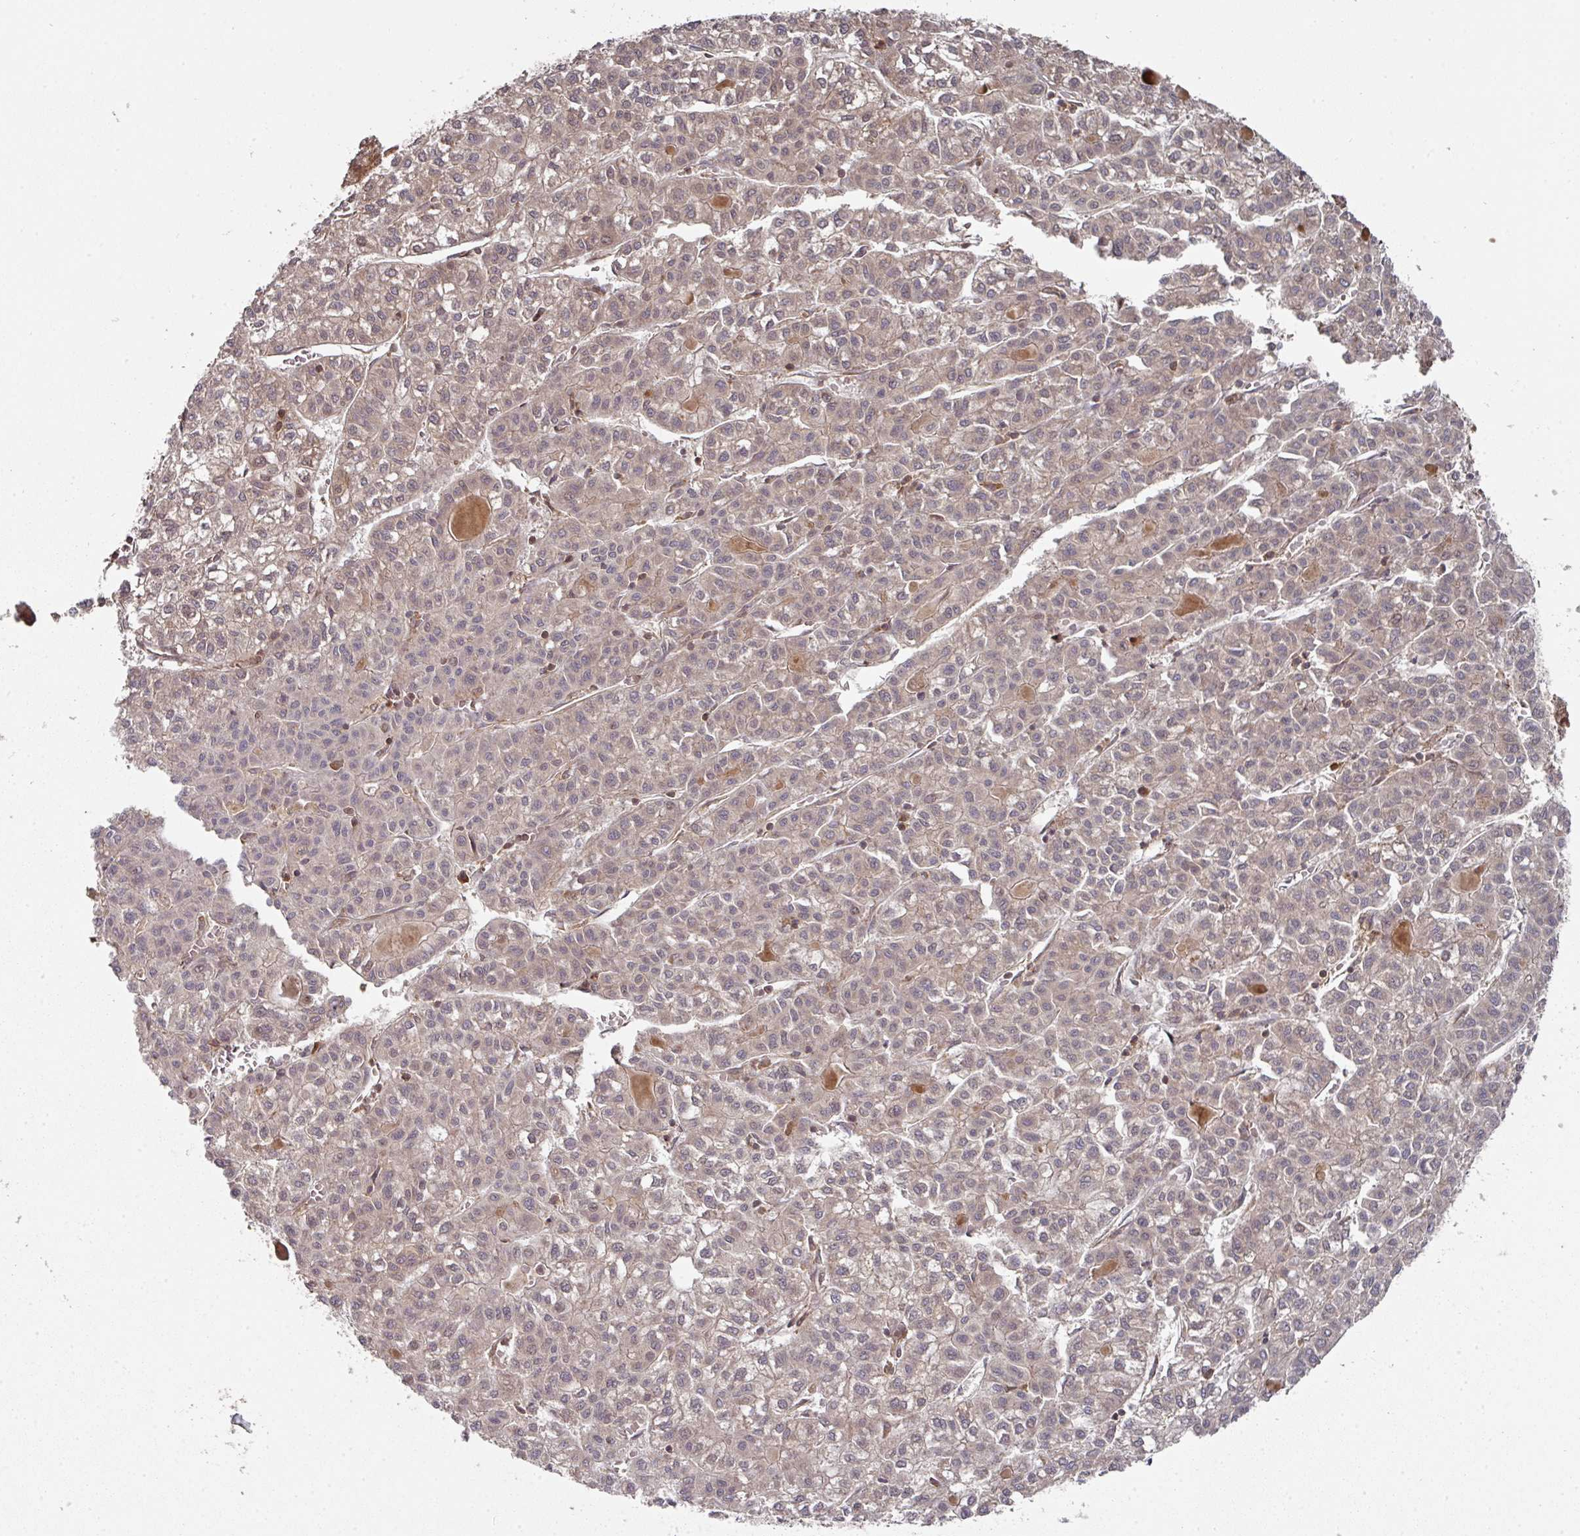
{"staining": {"intensity": "weak", "quantity": ">75%", "location": "cytoplasmic/membranous"}, "tissue": "liver cancer", "cell_type": "Tumor cells", "image_type": "cancer", "snomed": [{"axis": "morphology", "description": "Carcinoma, Hepatocellular, NOS"}, {"axis": "topography", "description": "Liver"}], "caption": "This is an image of immunohistochemistry (IHC) staining of liver cancer, which shows weak expression in the cytoplasmic/membranous of tumor cells.", "gene": "EIF4EBP2", "patient": {"sex": "female", "age": 43}}